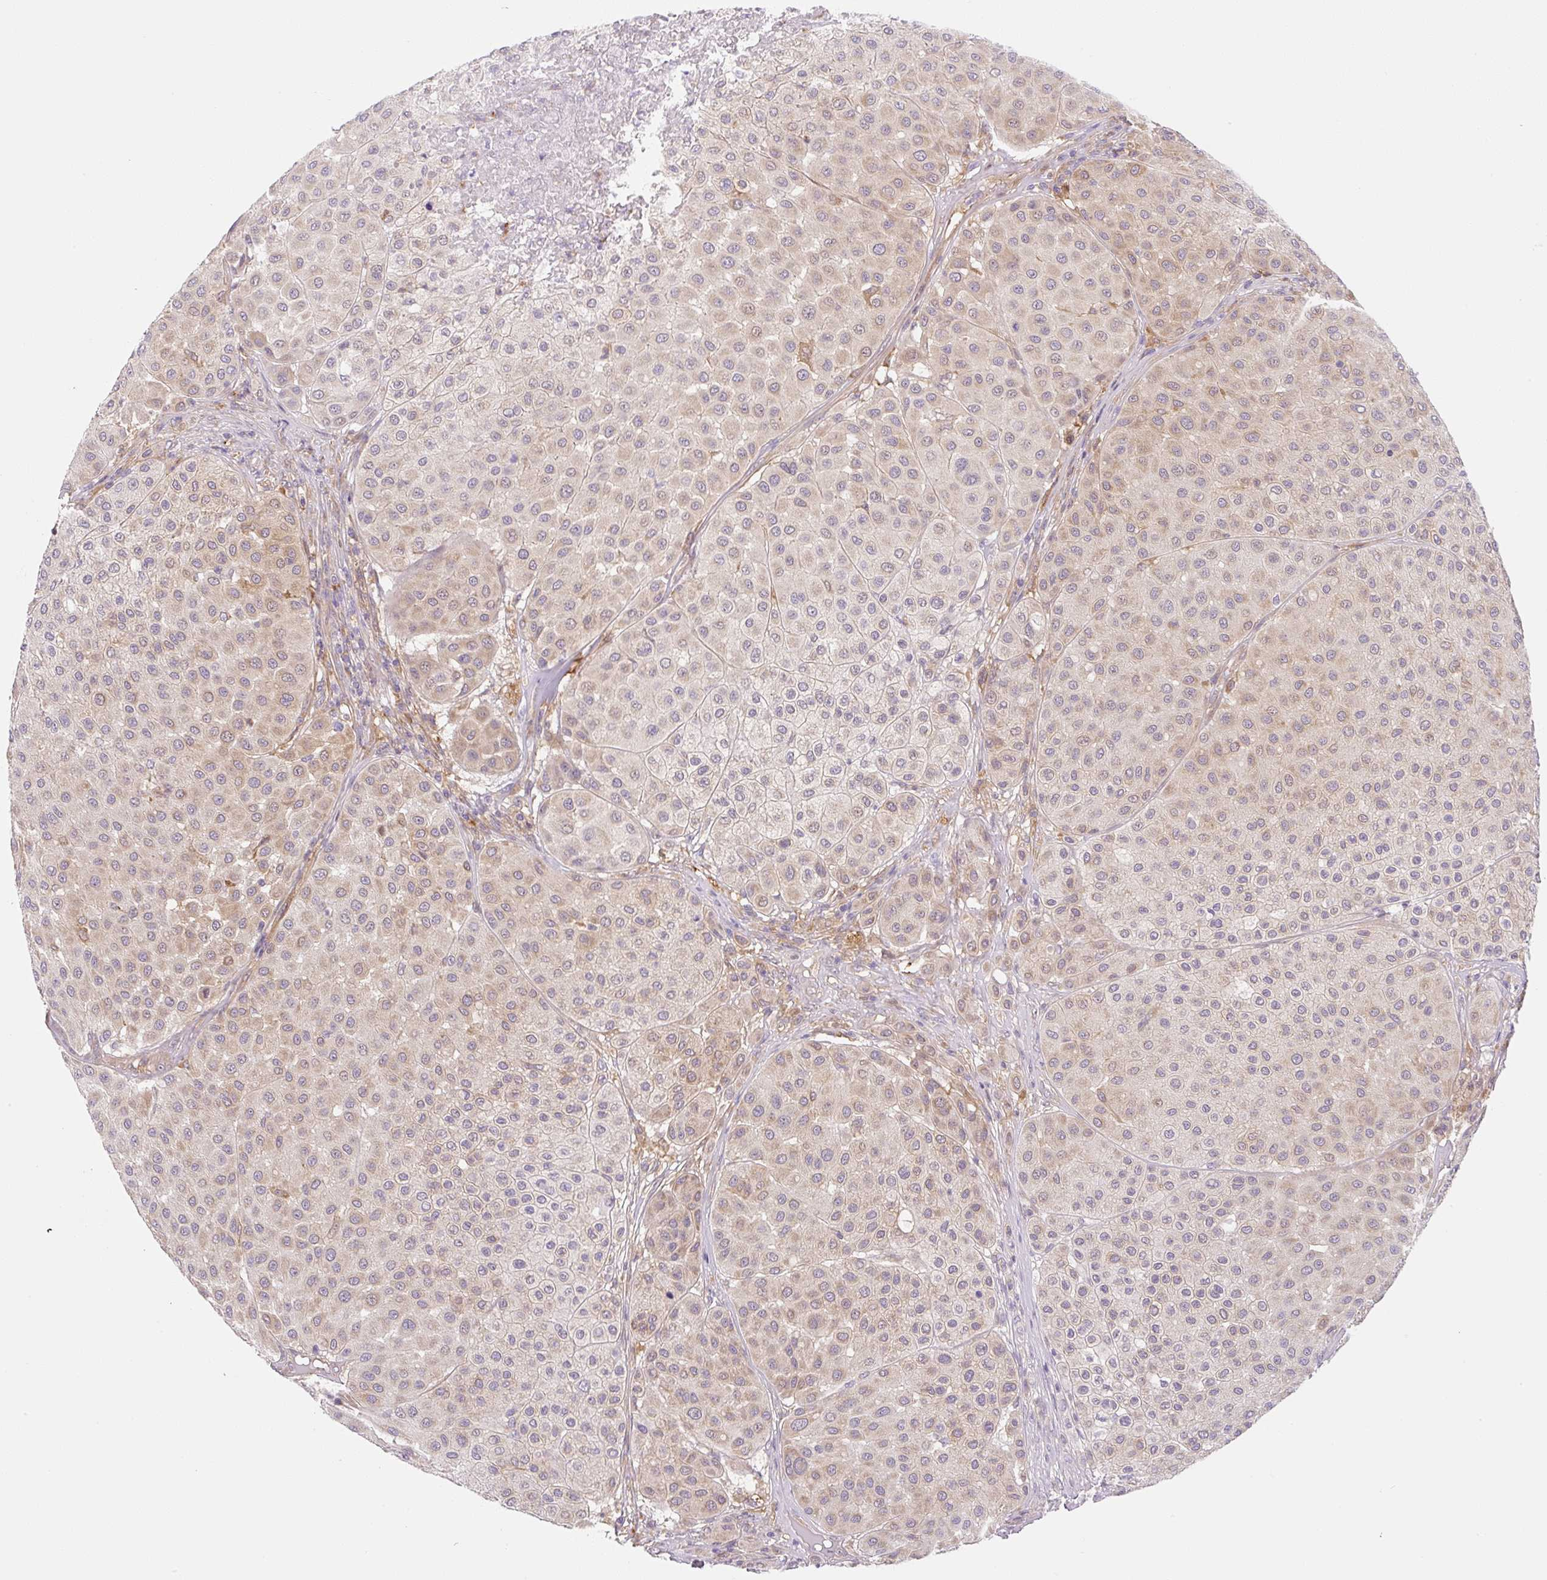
{"staining": {"intensity": "weak", "quantity": ">75%", "location": "cytoplasmic/membranous"}, "tissue": "melanoma", "cell_type": "Tumor cells", "image_type": "cancer", "snomed": [{"axis": "morphology", "description": "Malignant melanoma, Metastatic site"}, {"axis": "topography", "description": "Smooth muscle"}], "caption": "This is an image of IHC staining of malignant melanoma (metastatic site), which shows weak expression in the cytoplasmic/membranous of tumor cells.", "gene": "OMA1", "patient": {"sex": "male", "age": 41}}